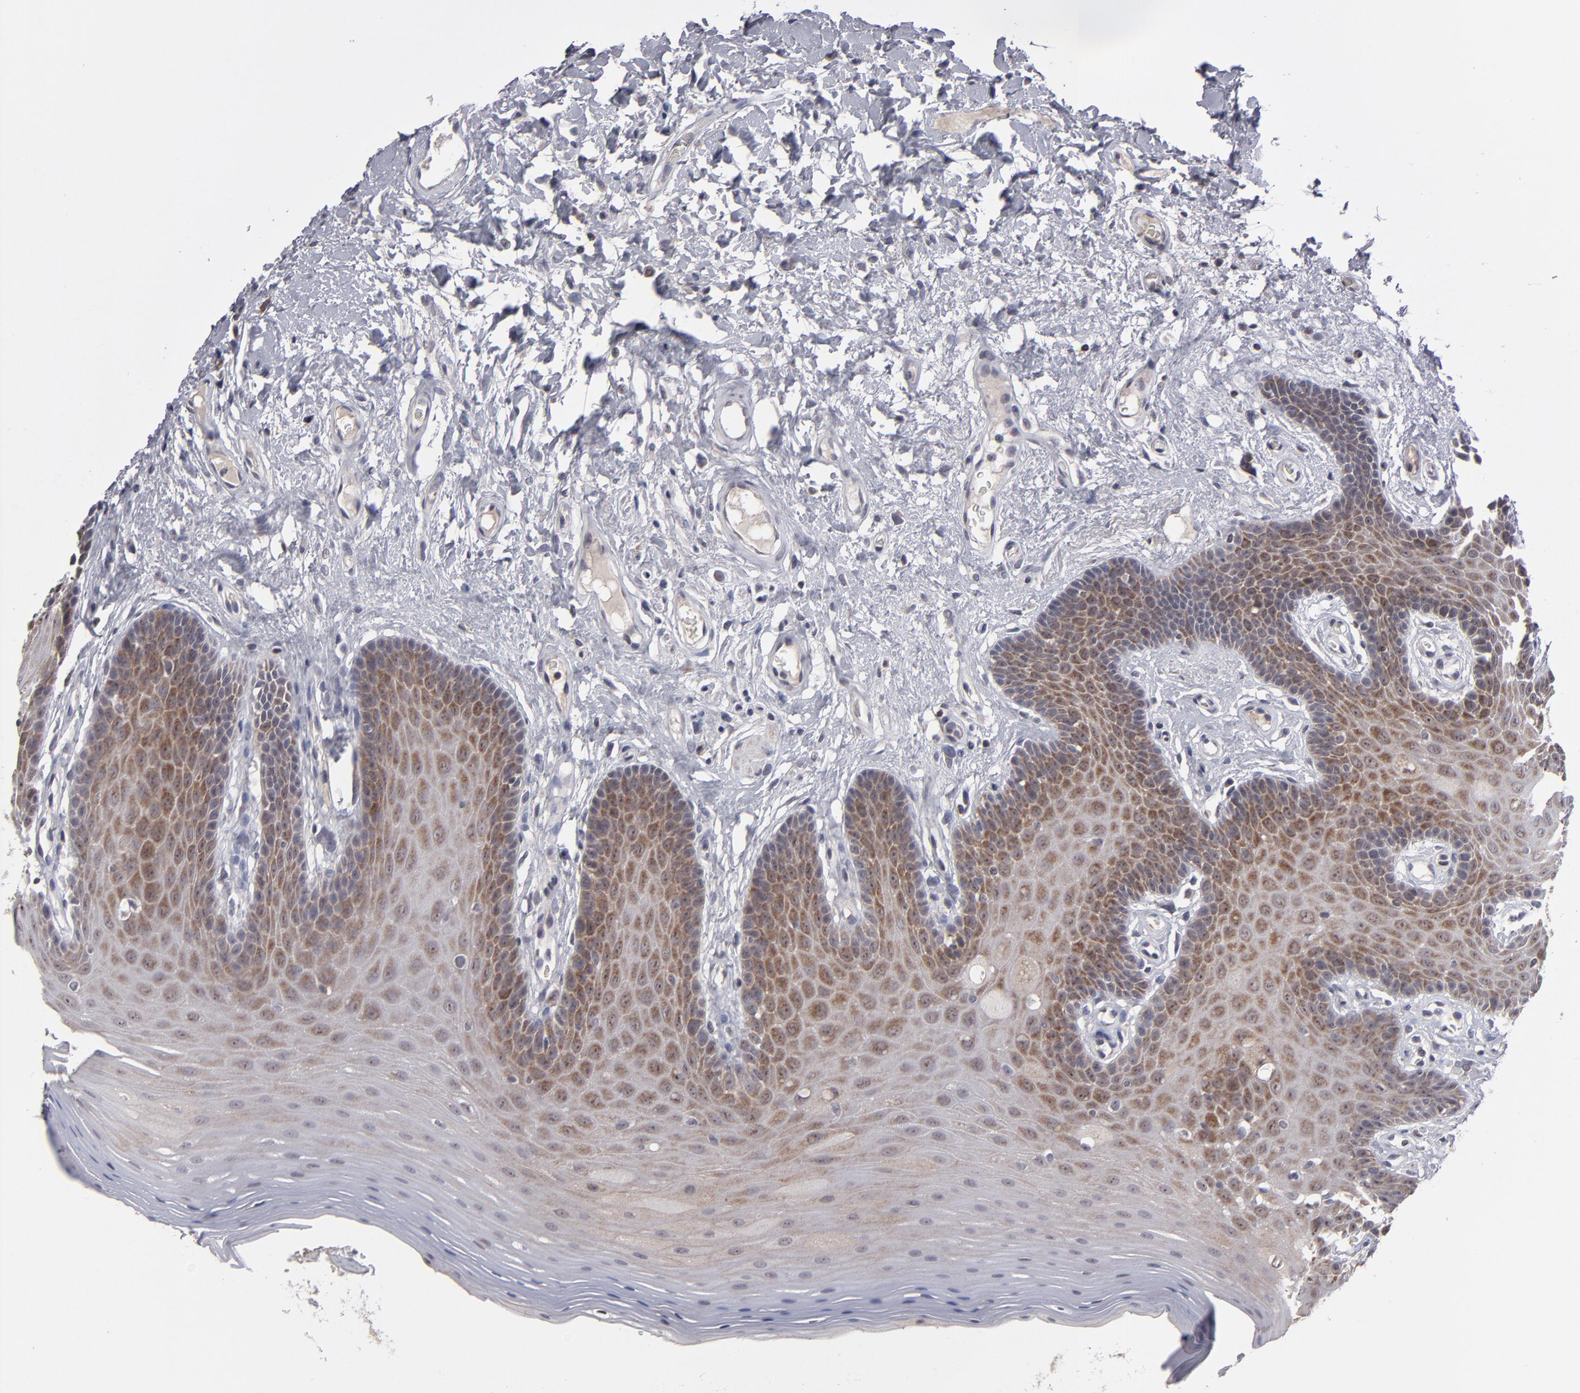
{"staining": {"intensity": "moderate", "quantity": ">75%", "location": "cytoplasmic/membranous"}, "tissue": "oral mucosa", "cell_type": "Squamous epithelial cells", "image_type": "normal", "snomed": [{"axis": "morphology", "description": "Normal tissue, NOS"}, {"axis": "morphology", "description": "Squamous cell carcinoma, NOS"}, {"axis": "topography", "description": "Skeletal muscle"}, {"axis": "topography", "description": "Oral tissue"}, {"axis": "topography", "description": "Head-Neck"}], "caption": "Protein staining of unremarkable oral mucosa reveals moderate cytoplasmic/membranous staining in approximately >75% of squamous epithelial cells.", "gene": "GLCCI1", "patient": {"sex": "male", "age": 71}}